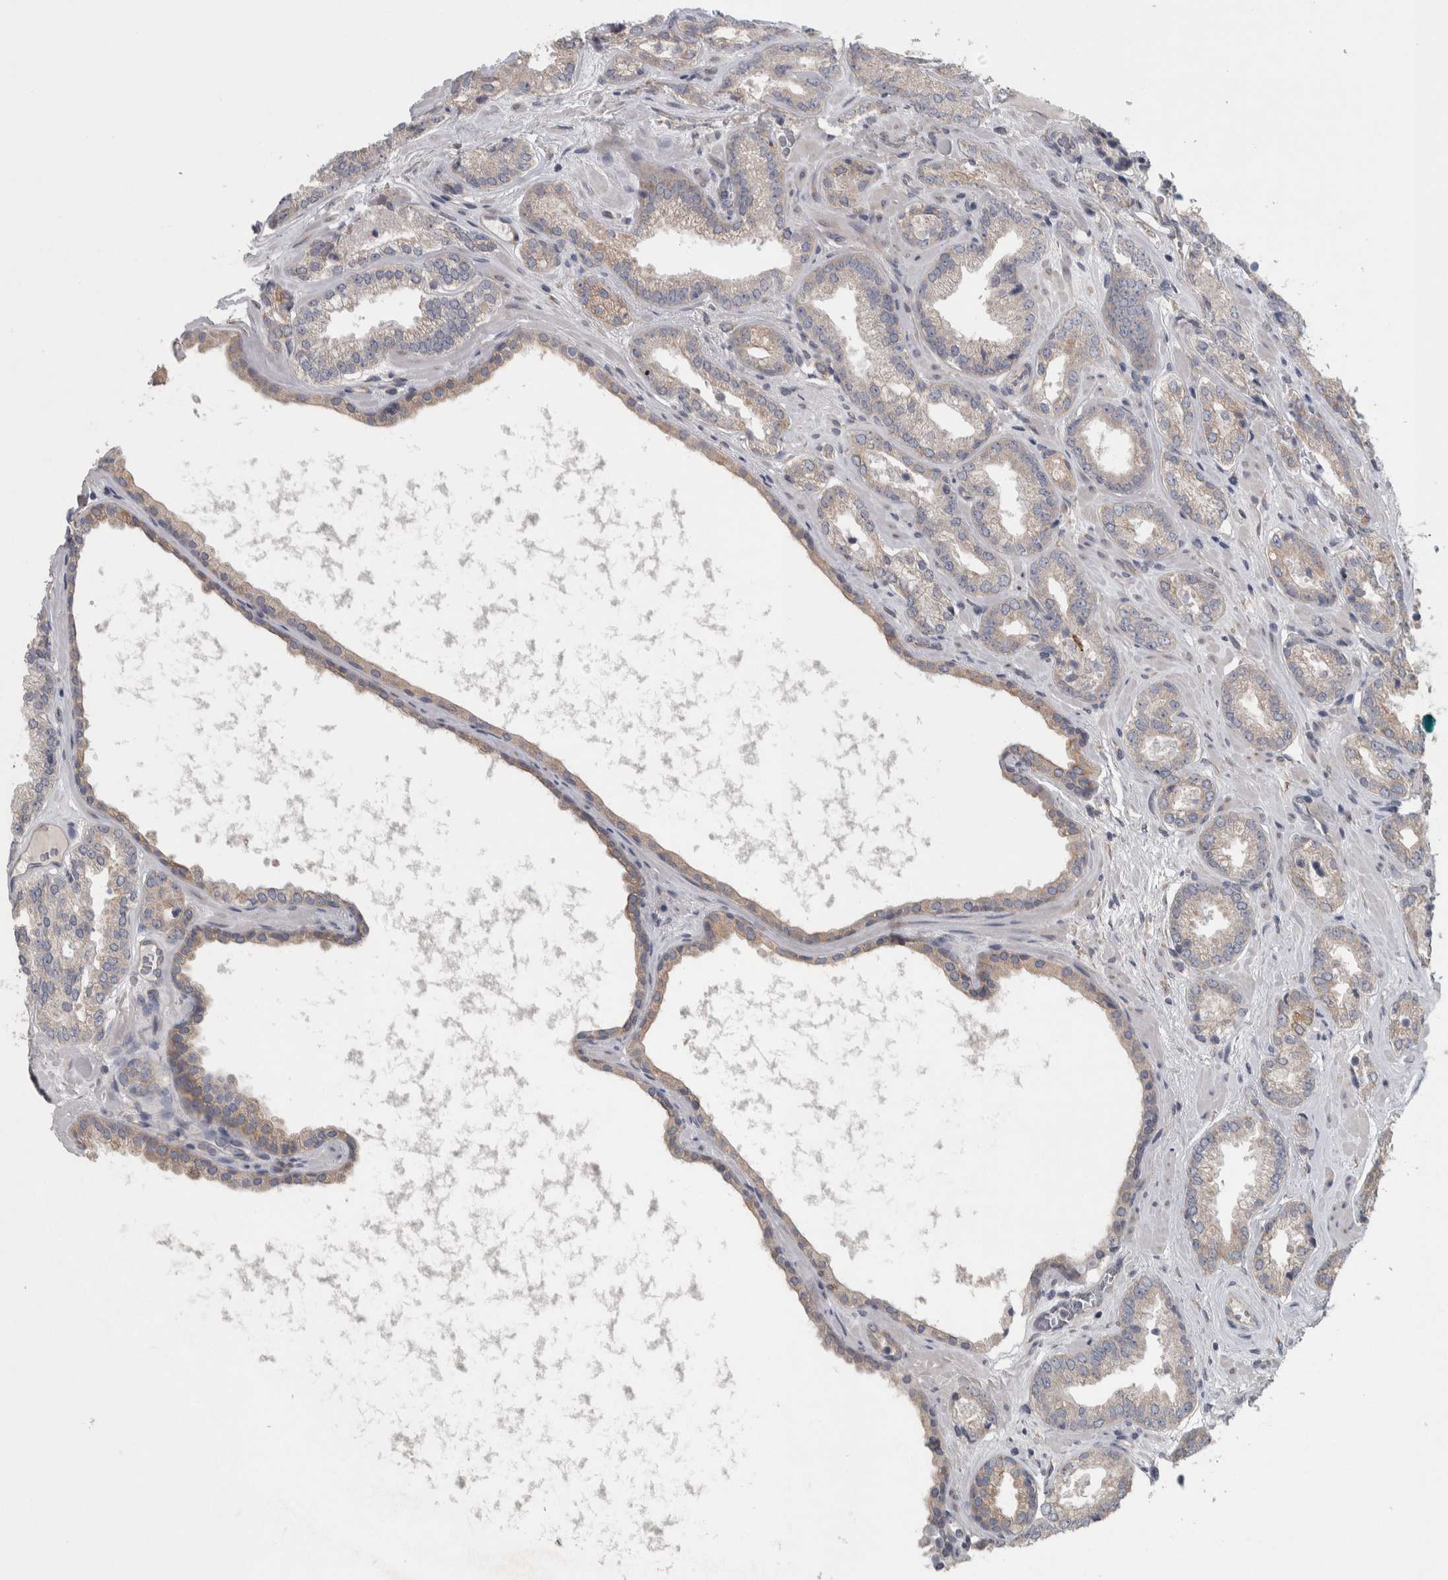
{"staining": {"intensity": "negative", "quantity": "none", "location": "none"}, "tissue": "prostate cancer", "cell_type": "Tumor cells", "image_type": "cancer", "snomed": [{"axis": "morphology", "description": "Adenocarcinoma, Low grade"}, {"axis": "topography", "description": "Prostate"}], "caption": "Tumor cells are negative for brown protein staining in prostate cancer (low-grade adenocarcinoma).", "gene": "SRP68", "patient": {"sex": "male", "age": 62}}